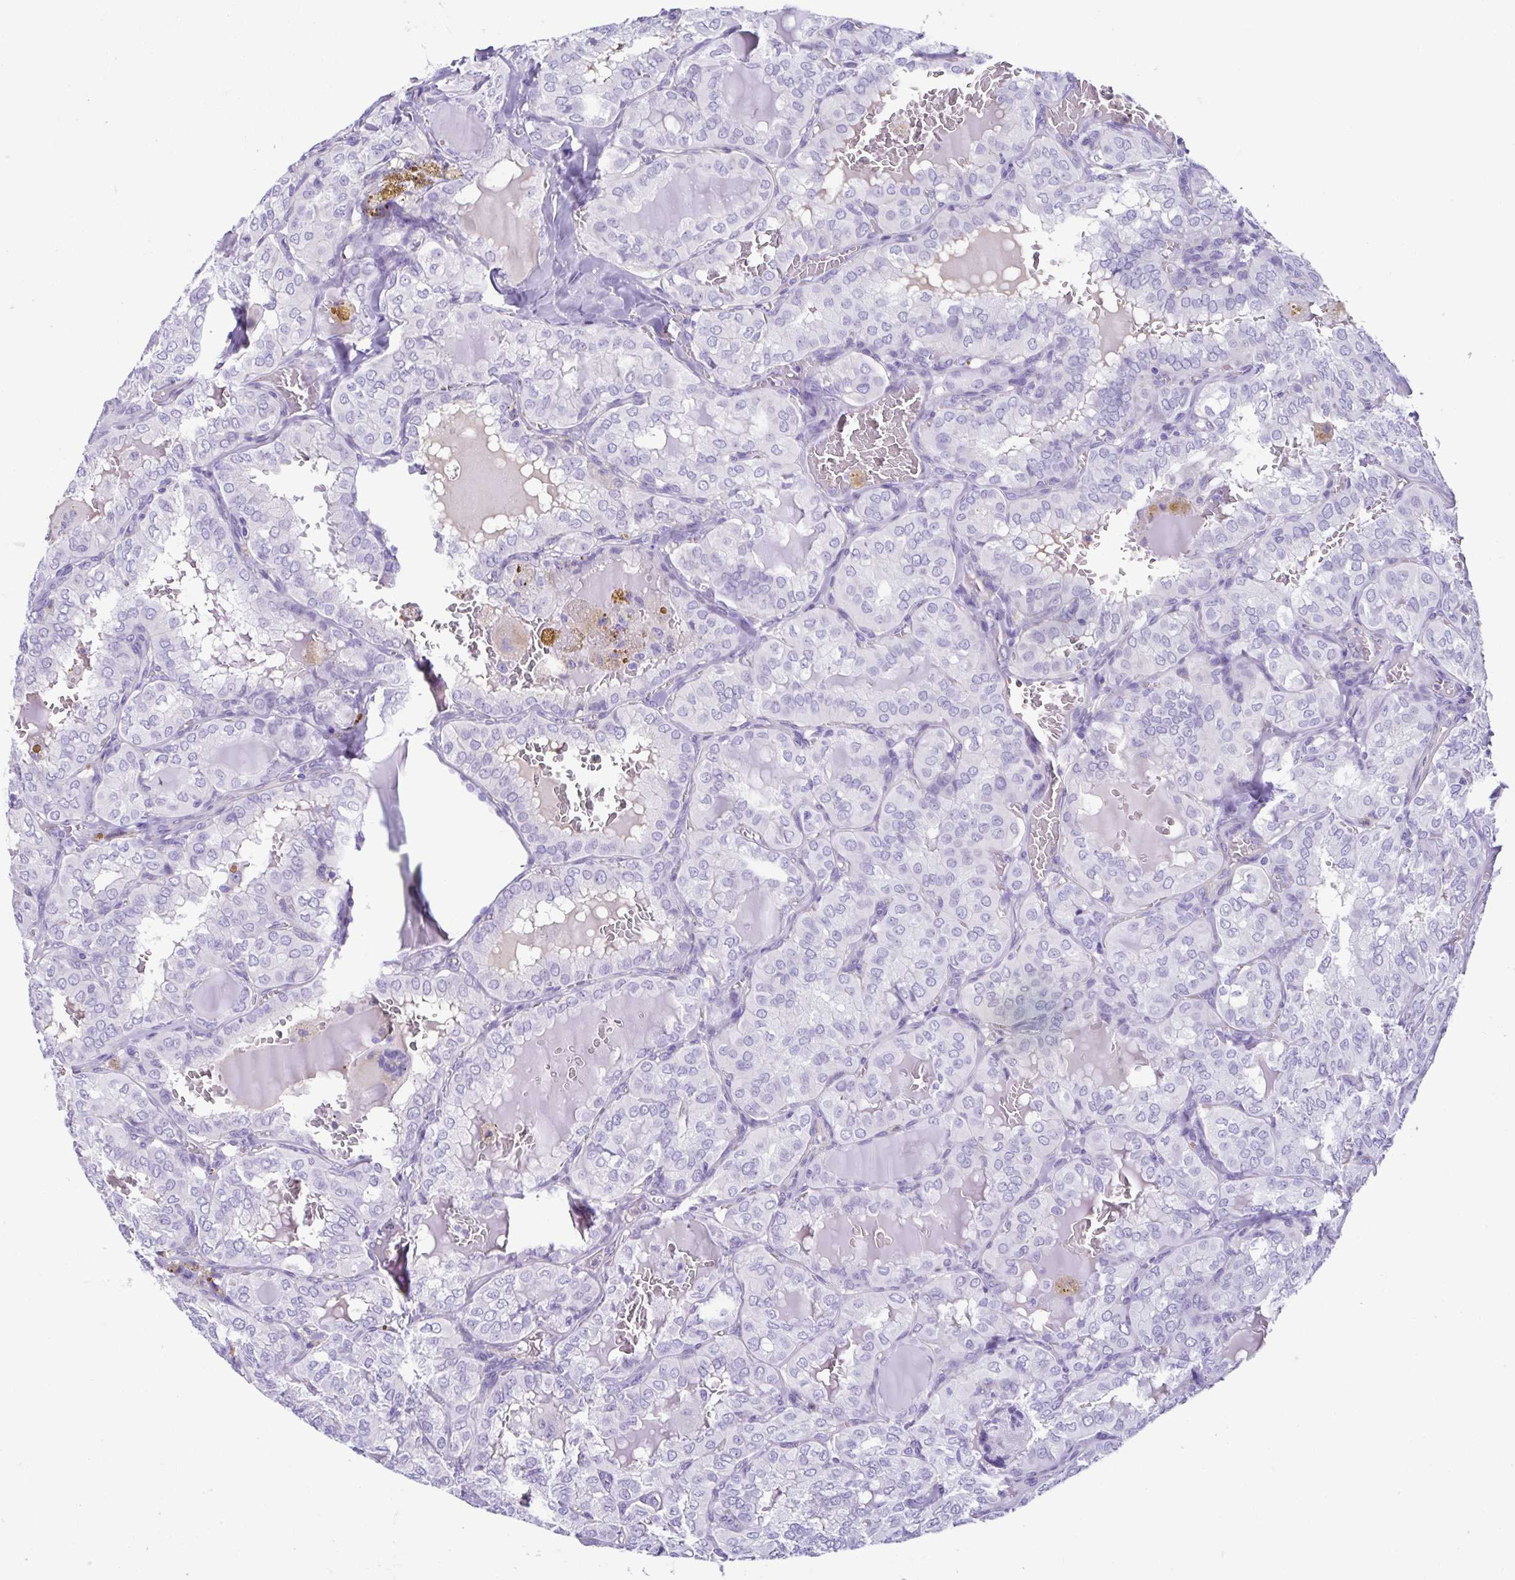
{"staining": {"intensity": "negative", "quantity": "none", "location": "none"}, "tissue": "thyroid cancer", "cell_type": "Tumor cells", "image_type": "cancer", "snomed": [{"axis": "morphology", "description": "Papillary adenocarcinoma, NOS"}, {"axis": "topography", "description": "Thyroid gland"}], "caption": "Immunohistochemistry (IHC) micrograph of neoplastic tissue: thyroid papillary adenocarcinoma stained with DAB shows no significant protein expression in tumor cells.", "gene": "CYP11B1", "patient": {"sex": "male", "age": 20}}